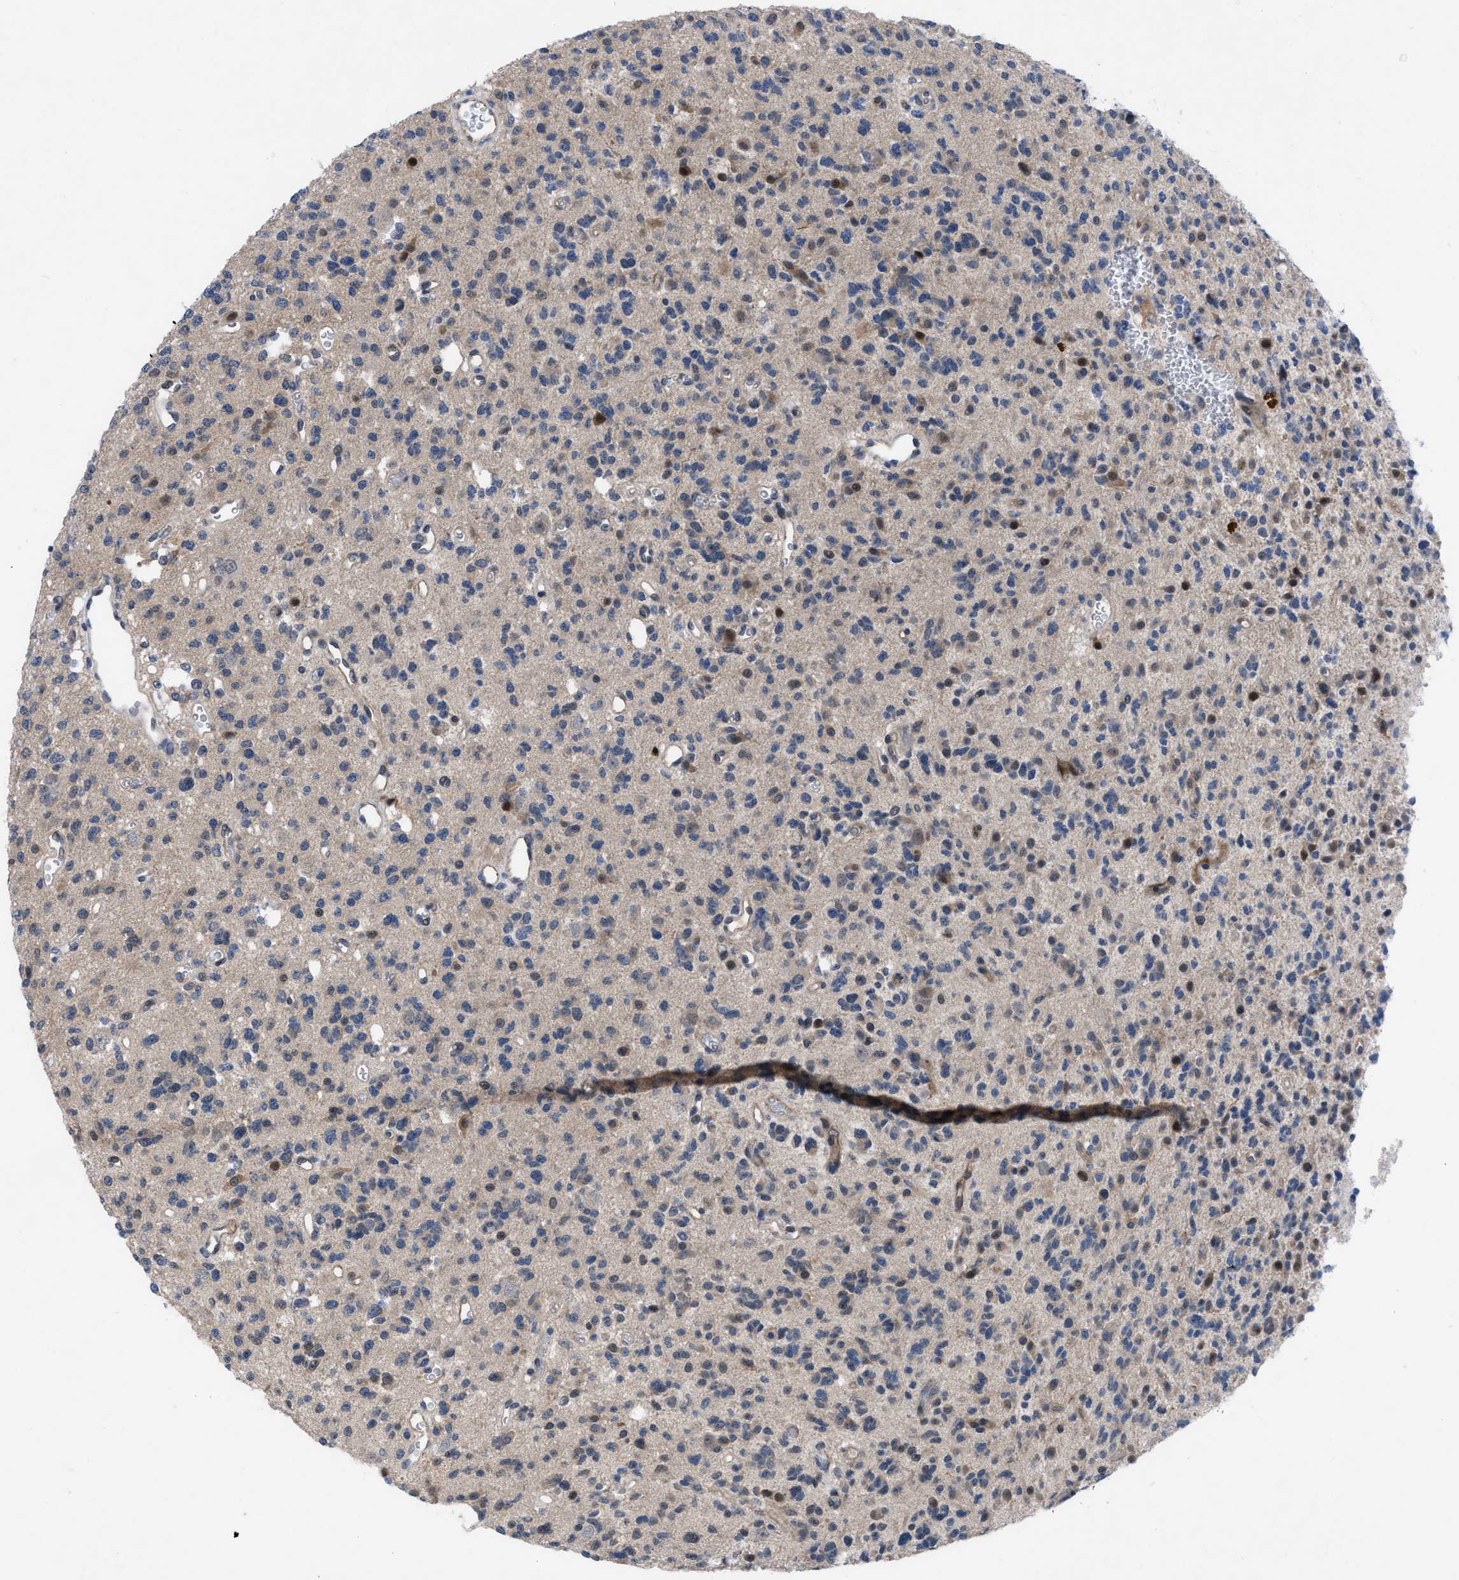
{"staining": {"intensity": "weak", "quantity": "<25%", "location": "cytoplasmic/membranous"}, "tissue": "glioma", "cell_type": "Tumor cells", "image_type": "cancer", "snomed": [{"axis": "morphology", "description": "Glioma, malignant, Low grade"}, {"axis": "topography", "description": "Brain"}], "caption": "Immunohistochemical staining of human malignant glioma (low-grade) demonstrates no significant expression in tumor cells. The staining is performed using DAB brown chromogen with nuclei counter-stained in using hematoxylin.", "gene": "IL17RE", "patient": {"sex": "male", "age": 38}}